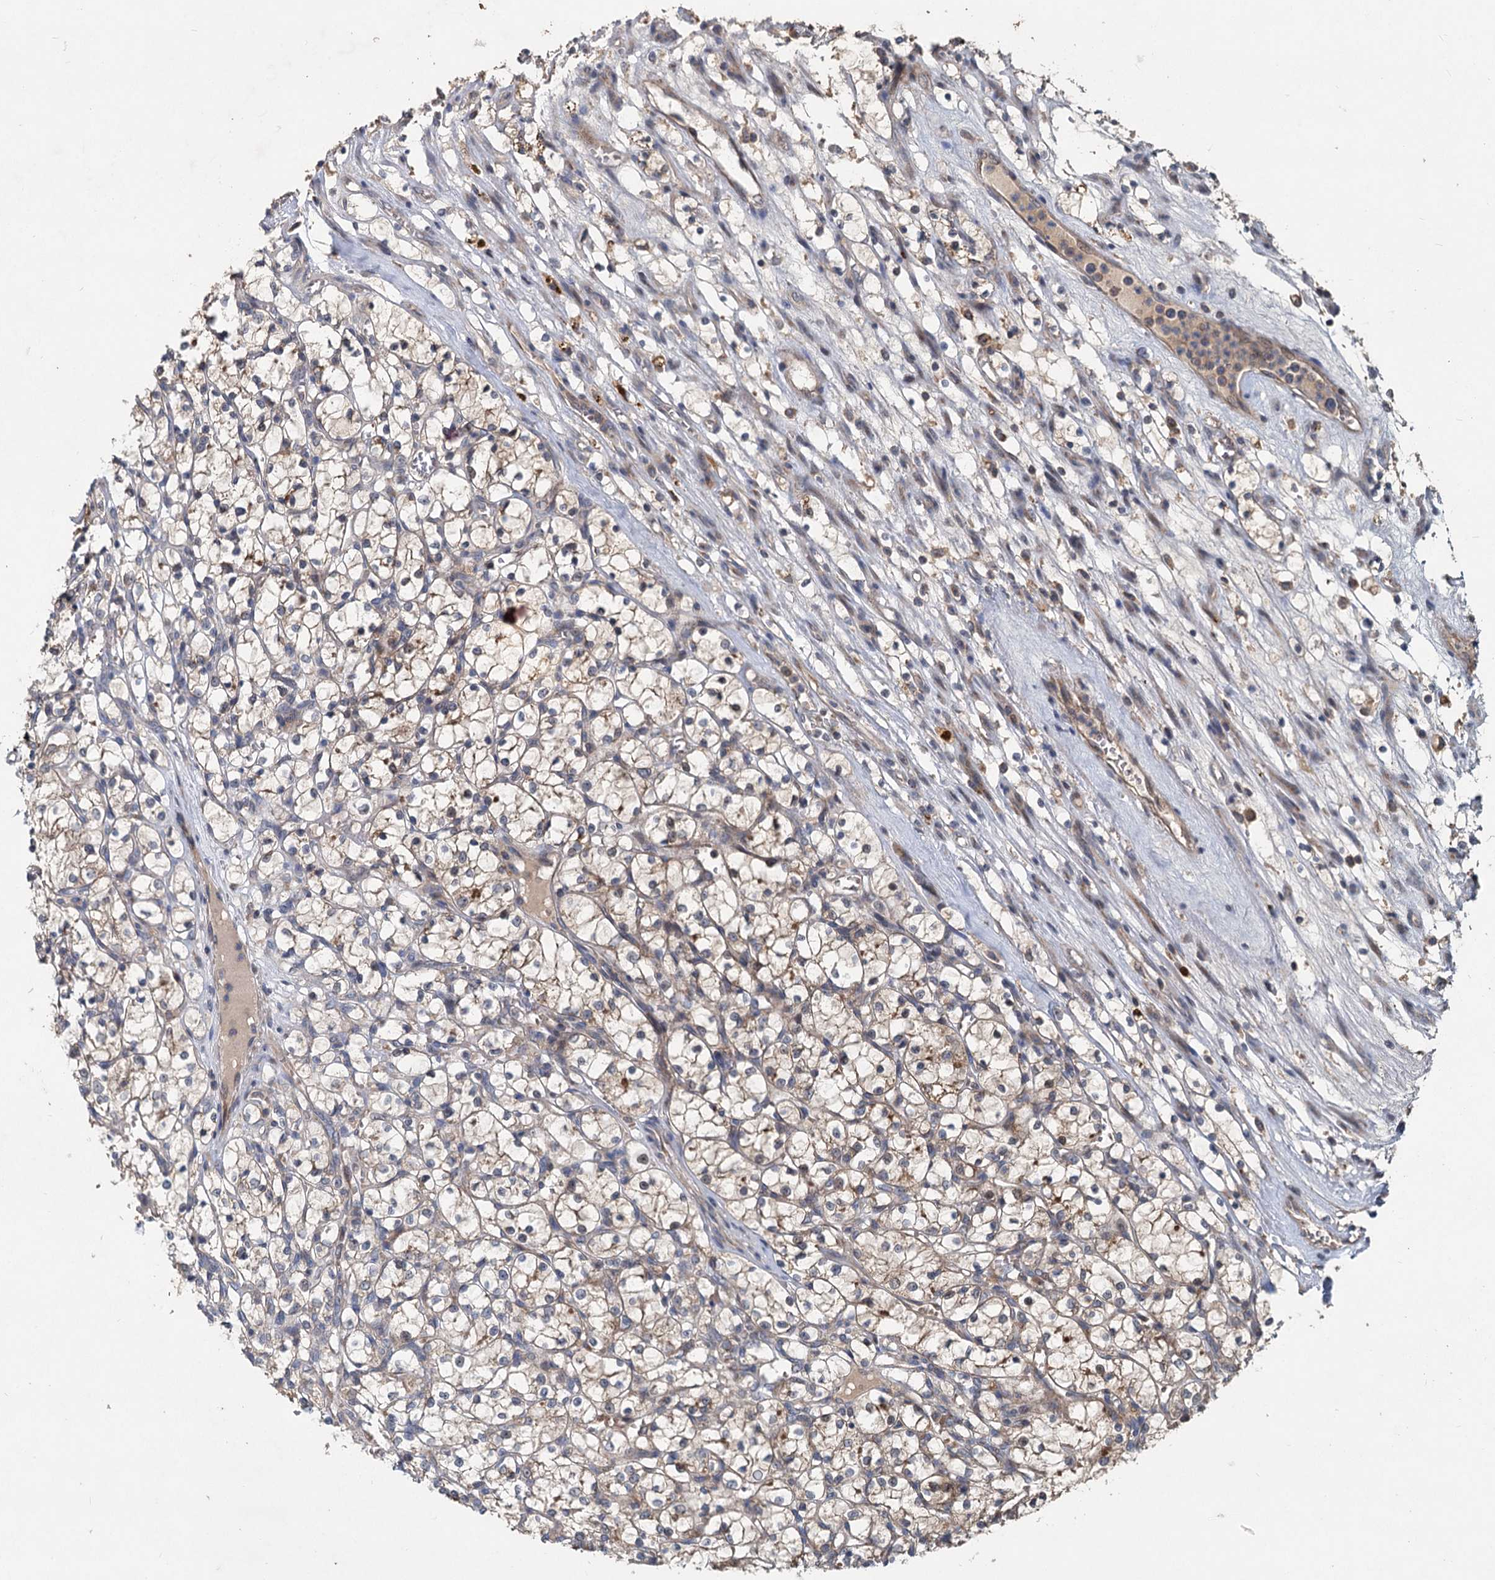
{"staining": {"intensity": "weak", "quantity": "25%-75%", "location": "cytoplasmic/membranous"}, "tissue": "renal cancer", "cell_type": "Tumor cells", "image_type": "cancer", "snomed": [{"axis": "morphology", "description": "Adenocarcinoma, NOS"}, {"axis": "topography", "description": "Kidney"}], "caption": "Immunohistochemical staining of renal adenocarcinoma shows low levels of weak cytoplasmic/membranous staining in about 25%-75% of tumor cells. The protein of interest is stained brown, and the nuclei are stained in blue (DAB (3,3'-diaminobenzidine) IHC with brightfield microscopy, high magnification).", "gene": "OTUB1", "patient": {"sex": "female", "age": 69}}